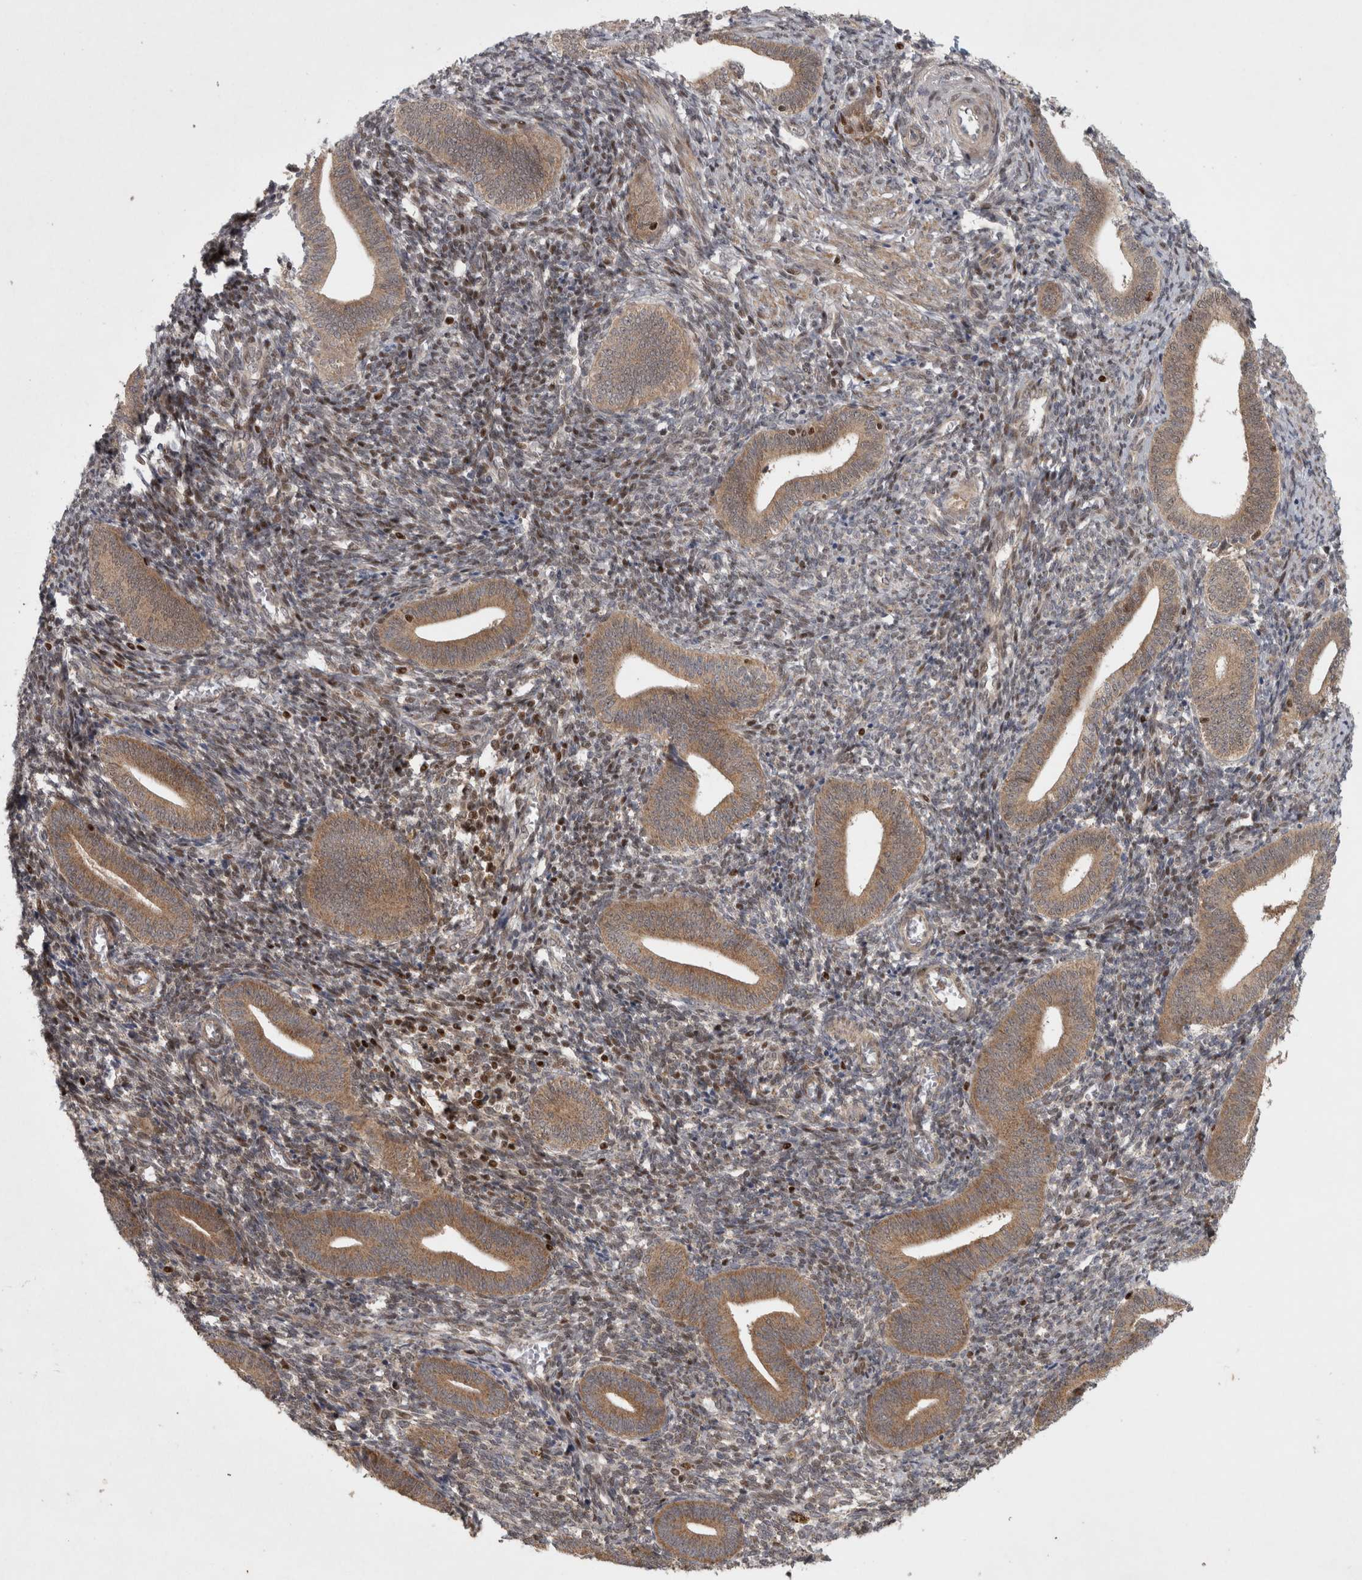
{"staining": {"intensity": "strong", "quantity": "<25%", "location": "nuclear"}, "tissue": "endometrium", "cell_type": "Cells in endometrial stroma", "image_type": "normal", "snomed": [{"axis": "morphology", "description": "Normal tissue, NOS"}, {"axis": "topography", "description": "Uterus"}, {"axis": "topography", "description": "Endometrium"}], "caption": "Strong nuclear expression for a protein is appreciated in about <25% of cells in endometrial stroma of benign endometrium using immunohistochemistry.", "gene": "KDM8", "patient": {"sex": "female", "age": 33}}